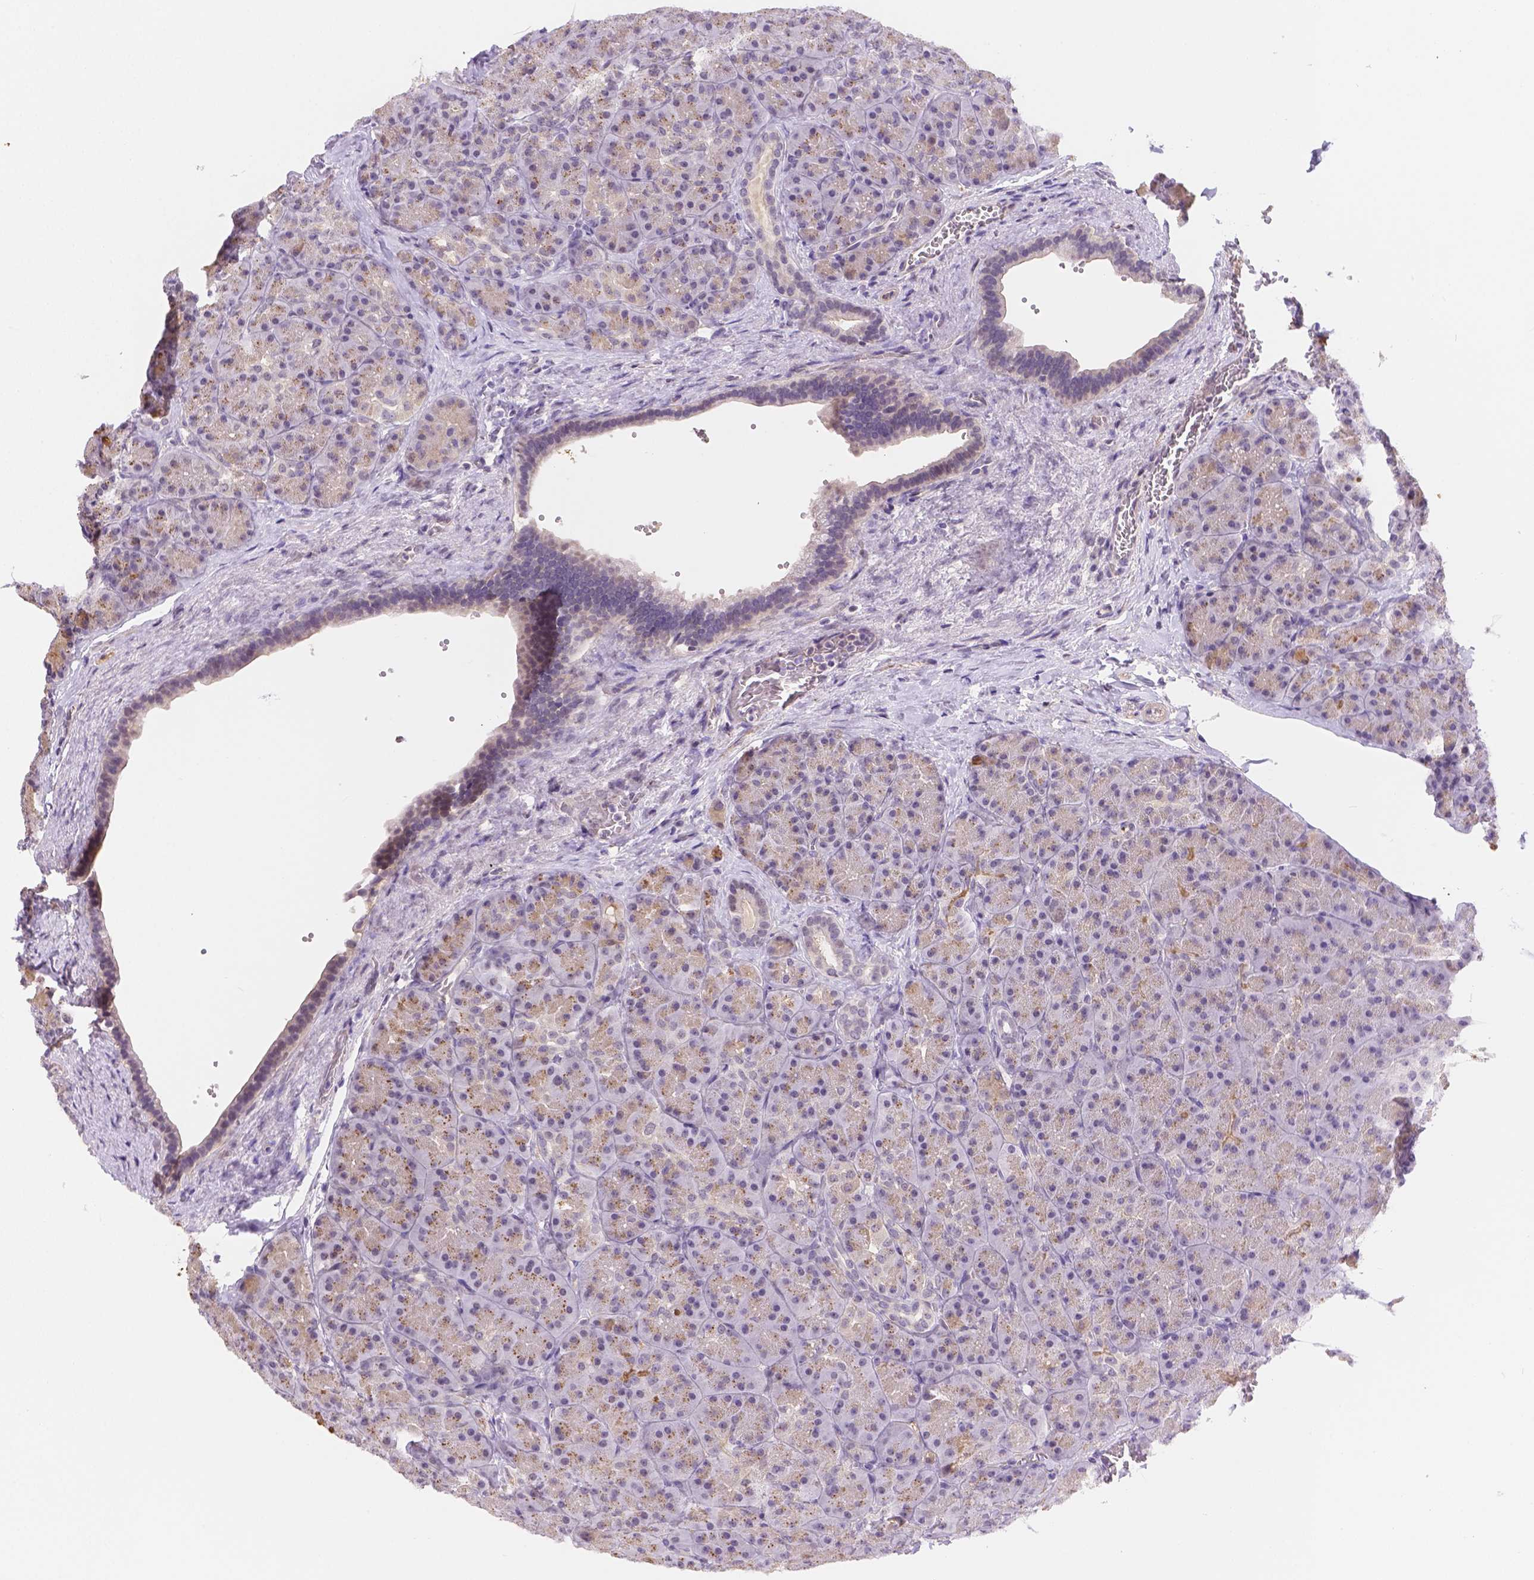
{"staining": {"intensity": "moderate", "quantity": "25%-75%", "location": "cytoplasmic/membranous"}, "tissue": "pancreas", "cell_type": "Exocrine glandular cells", "image_type": "normal", "snomed": [{"axis": "morphology", "description": "Normal tissue, NOS"}, {"axis": "topography", "description": "Pancreas"}], "caption": "Benign pancreas shows moderate cytoplasmic/membranous positivity in approximately 25%-75% of exocrine glandular cells.", "gene": "NXPE2", "patient": {"sex": "male", "age": 57}}